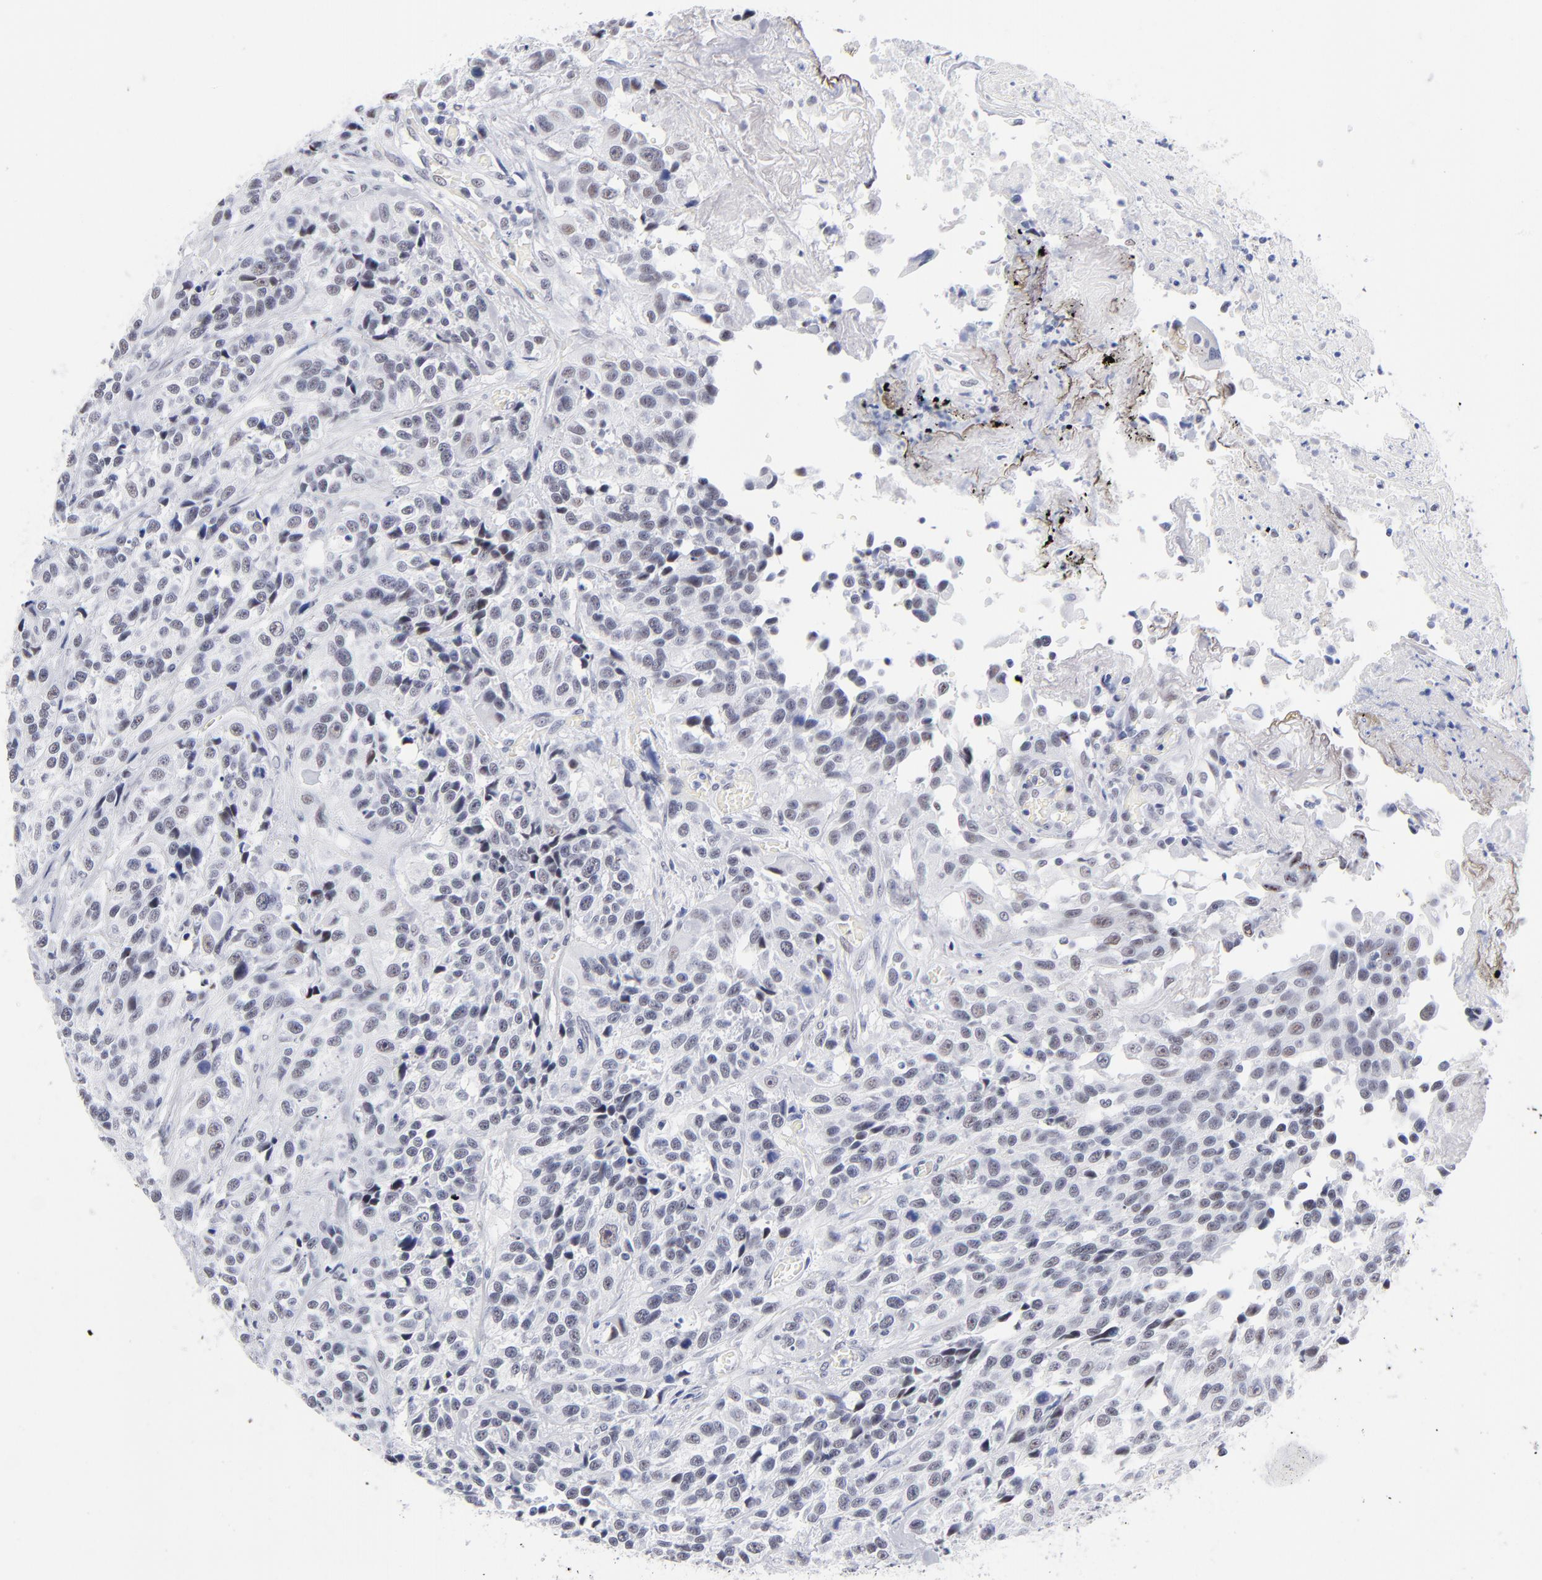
{"staining": {"intensity": "weak", "quantity": "<25%", "location": "nuclear"}, "tissue": "urothelial cancer", "cell_type": "Tumor cells", "image_type": "cancer", "snomed": [{"axis": "morphology", "description": "Urothelial carcinoma, High grade"}, {"axis": "topography", "description": "Urinary bladder"}], "caption": "Image shows no significant protein staining in tumor cells of high-grade urothelial carcinoma. (Brightfield microscopy of DAB immunohistochemistry at high magnification).", "gene": "SNRPB", "patient": {"sex": "female", "age": 81}}